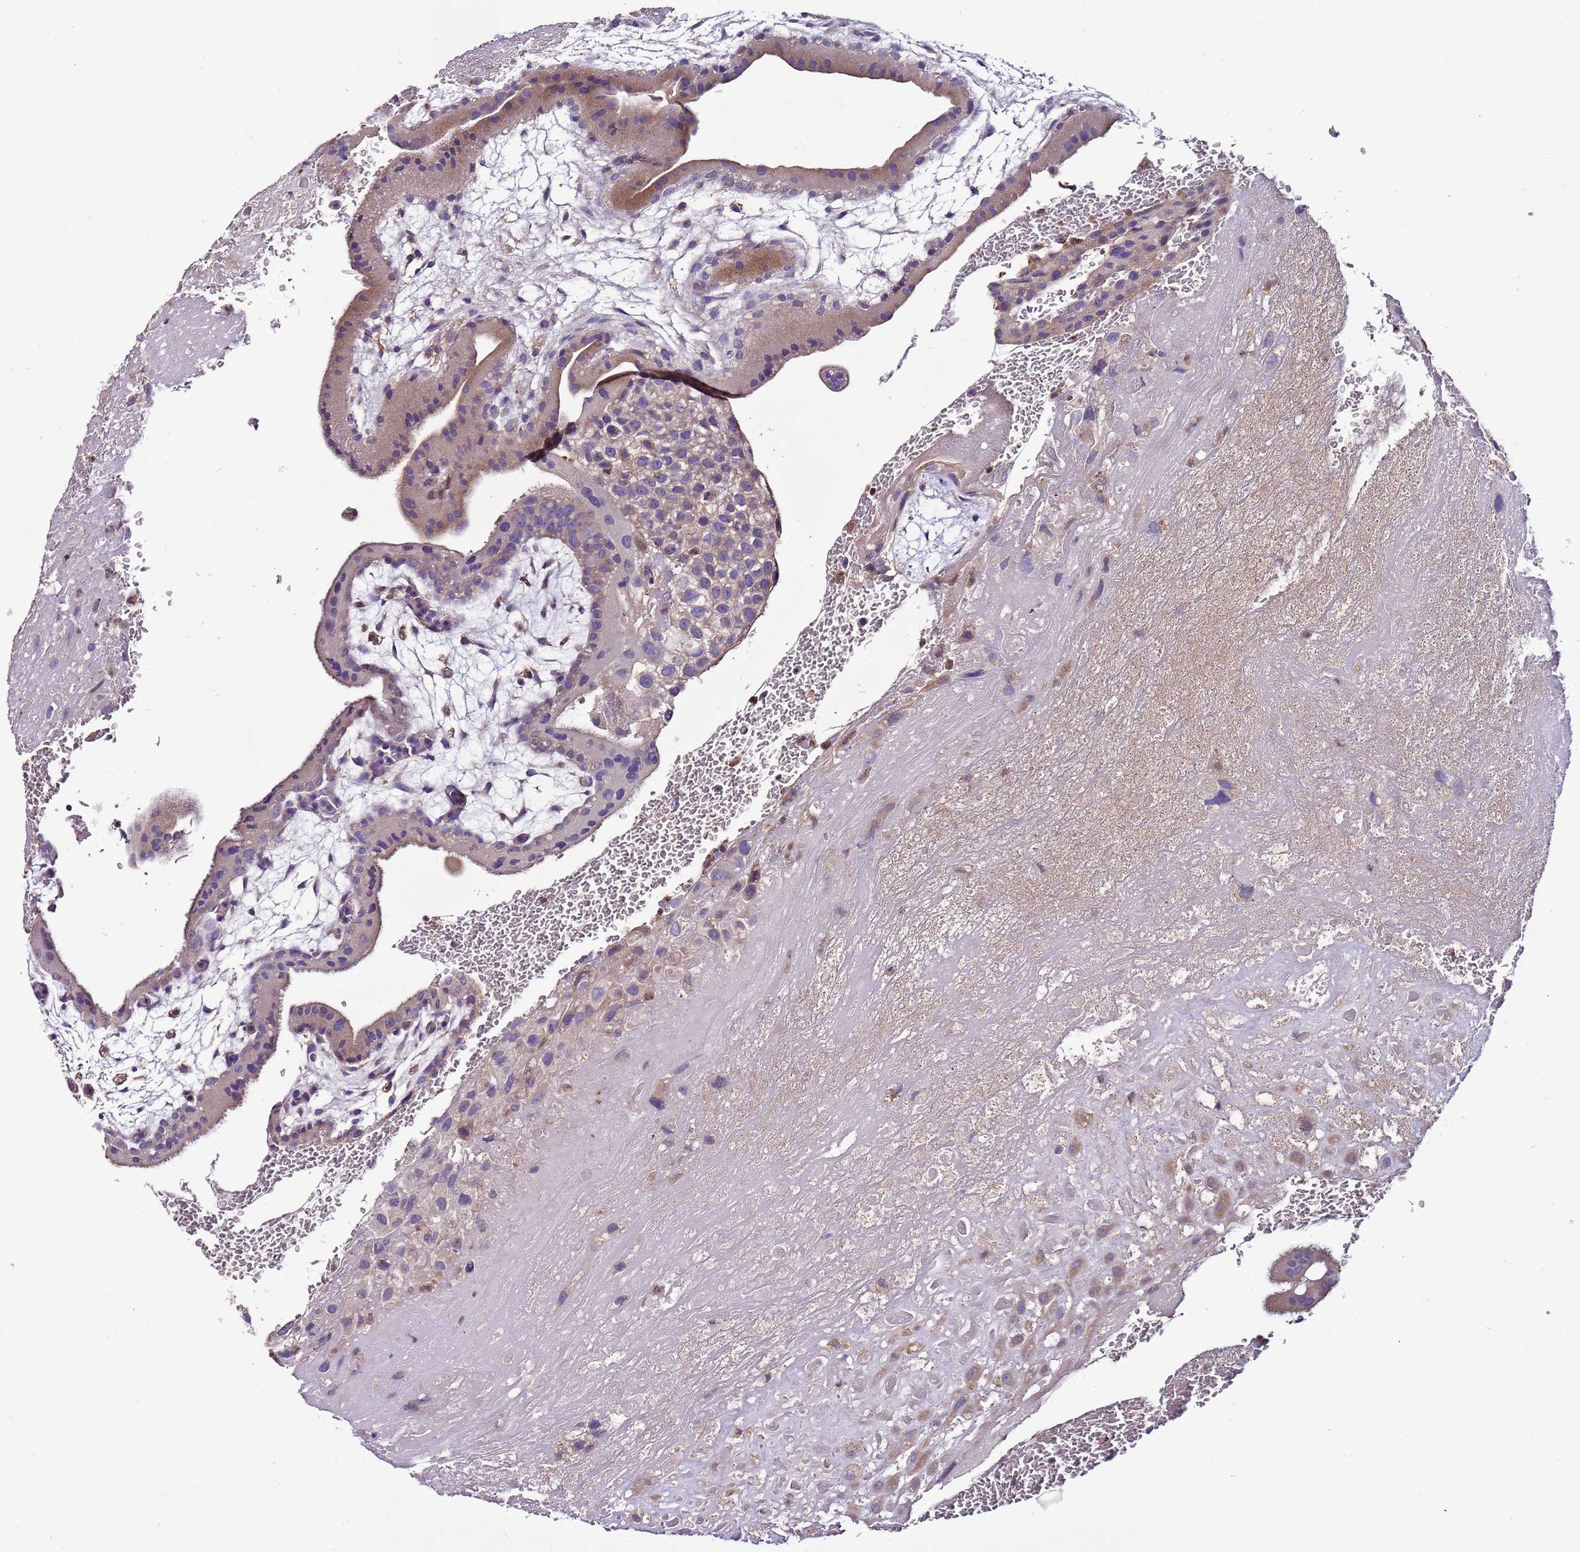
{"staining": {"intensity": "weak", "quantity": ">75%", "location": "cytoplasmic/membranous"}, "tissue": "placenta", "cell_type": "Decidual cells", "image_type": "normal", "snomed": [{"axis": "morphology", "description": "Normal tissue, NOS"}, {"axis": "topography", "description": "Placenta"}], "caption": "Immunohistochemical staining of normal placenta demonstrates weak cytoplasmic/membranous protein staining in approximately >75% of decidual cells. Immunohistochemistry stains the protein of interest in brown and the nuclei are stained blue.", "gene": "IGIP", "patient": {"sex": "female", "age": 35}}